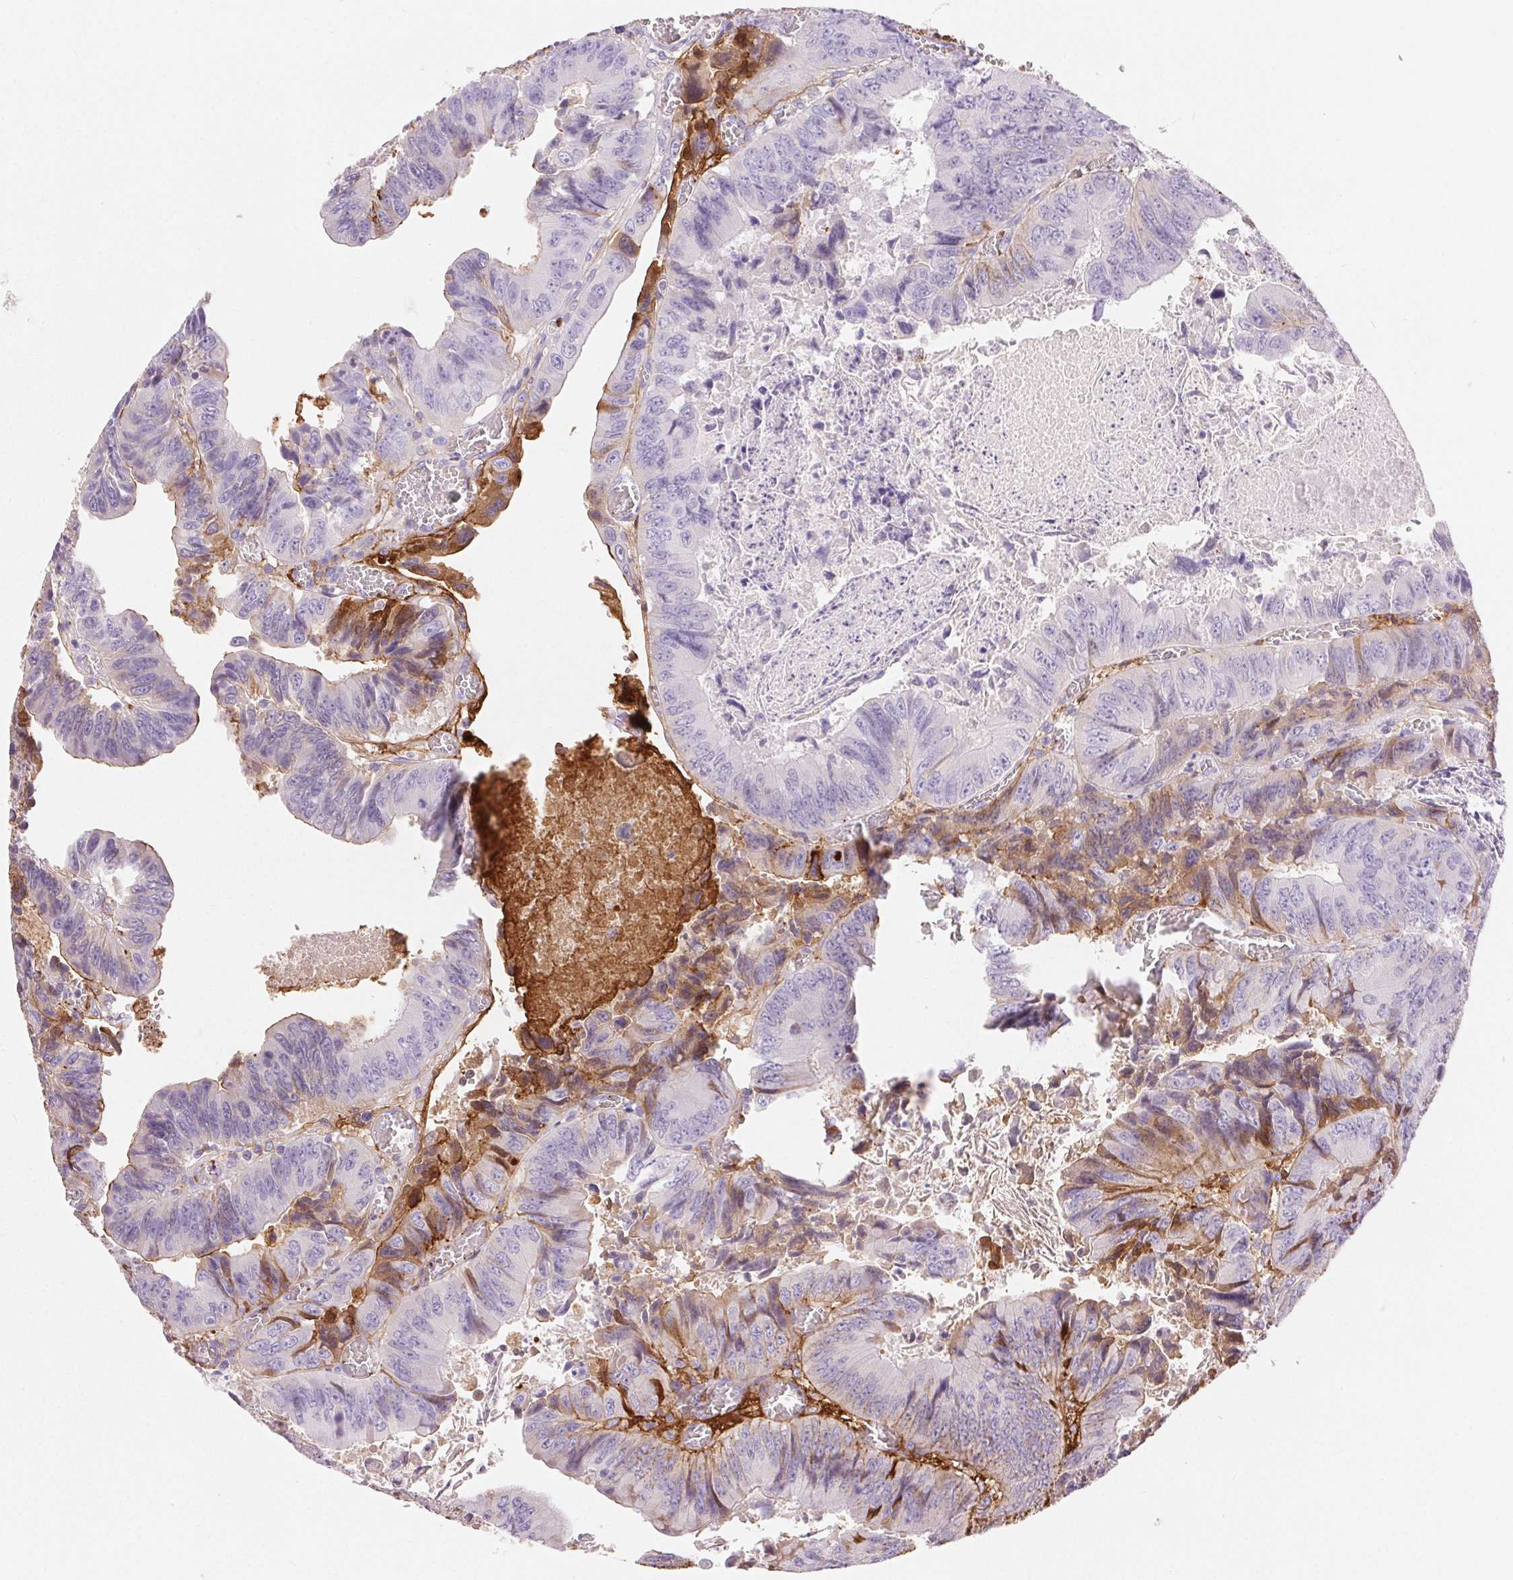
{"staining": {"intensity": "moderate", "quantity": "<25%", "location": "cytoplasmic/membranous"}, "tissue": "colorectal cancer", "cell_type": "Tumor cells", "image_type": "cancer", "snomed": [{"axis": "morphology", "description": "Adenocarcinoma, NOS"}, {"axis": "topography", "description": "Colon"}], "caption": "An immunohistochemistry (IHC) image of tumor tissue is shown. Protein staining in brown shows moderate cytoplasmic/membranous positivity in adenocarcinoma (colorectal) within tumor cells.", "gene": "FGA", "patient": {"sex": "female", "age": 84}}